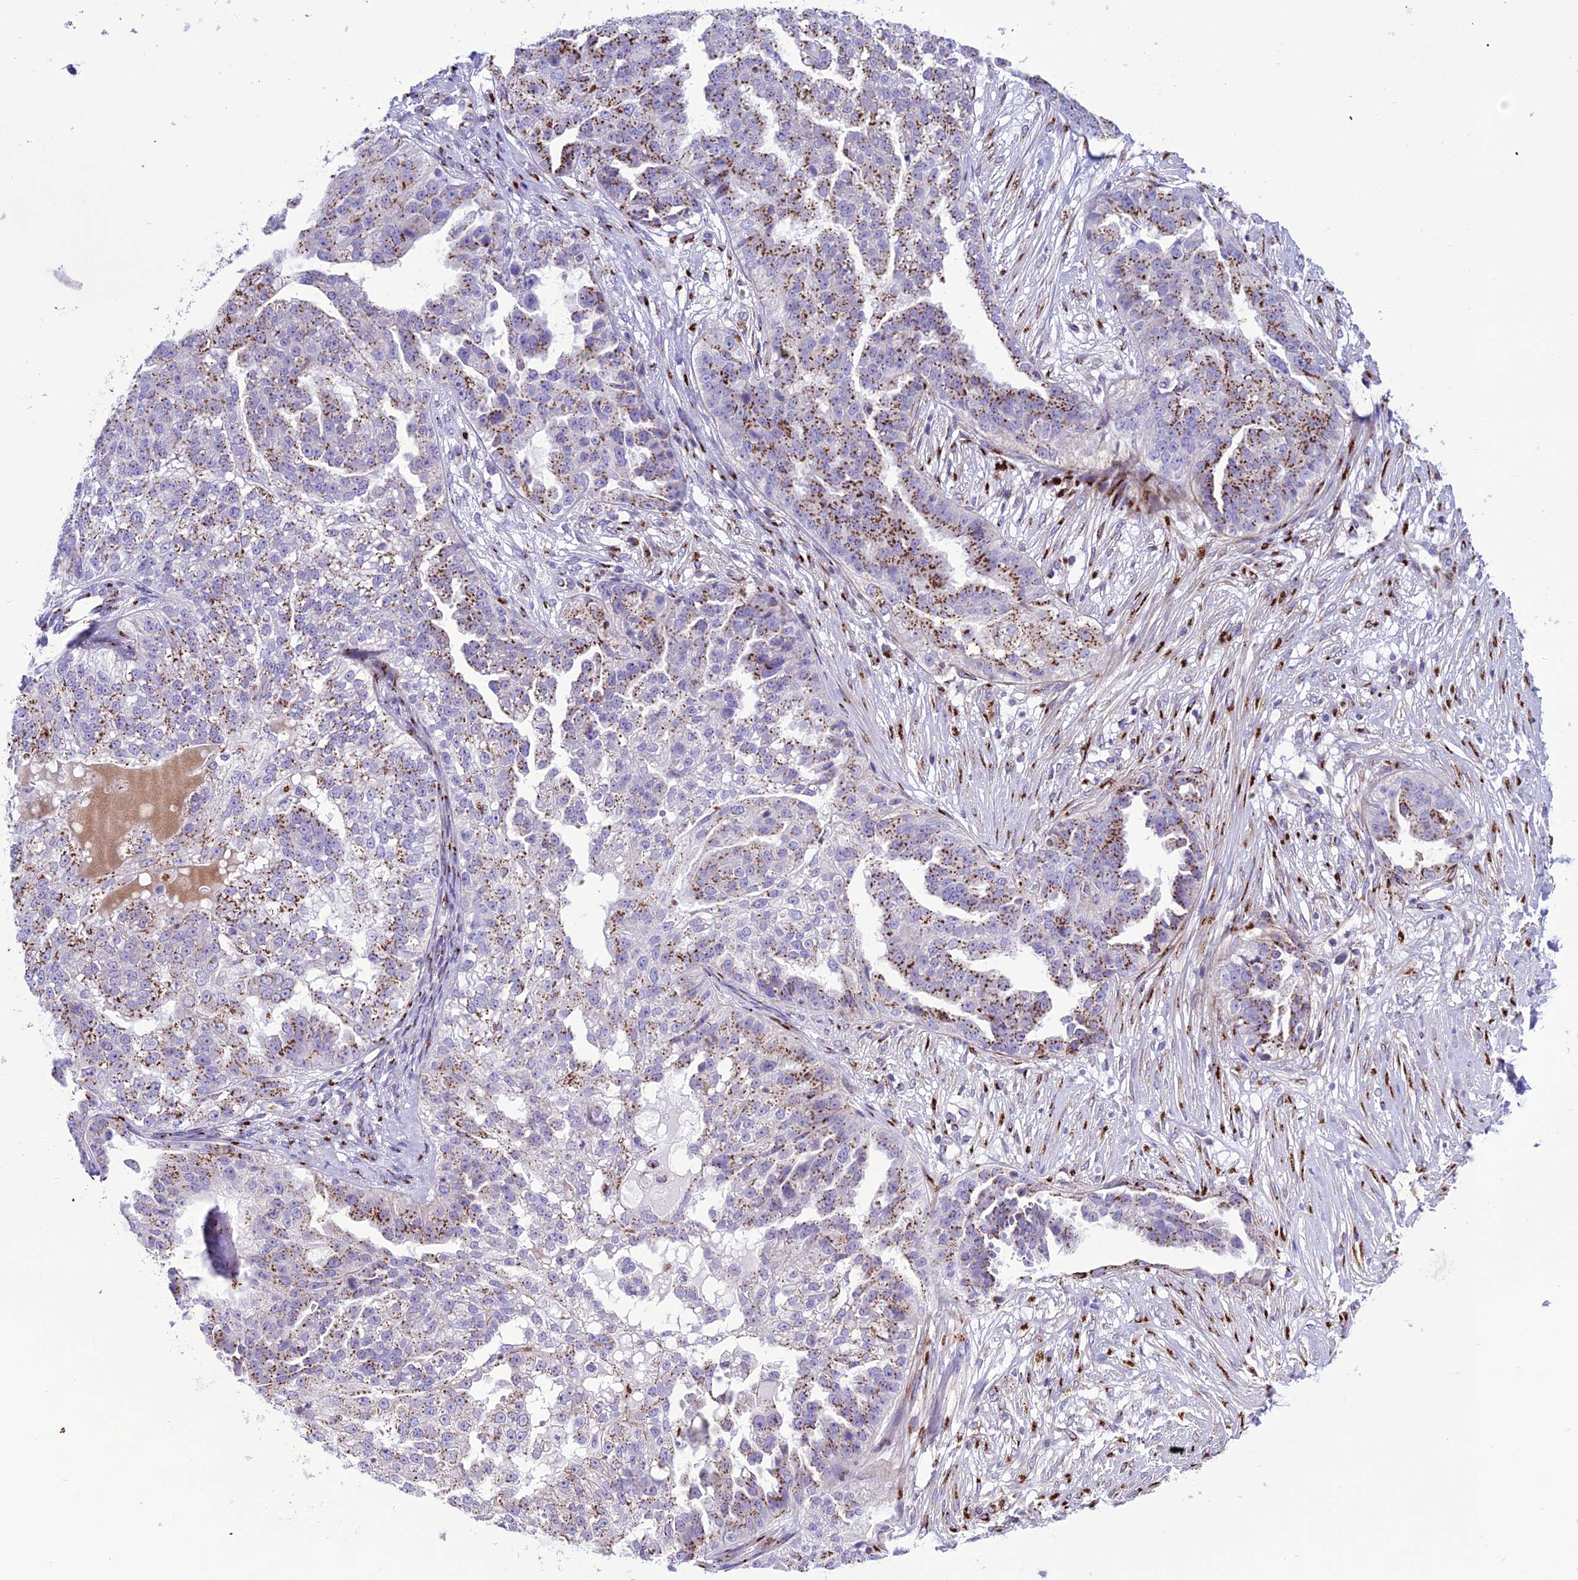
{"staining": {"intensity": "moderate", "quantity": ">75%", "location": "cytoplasmic/membranous"}, "tissue": "ovarian cancer", "cell_type": "Tumor cells", "image_type": "cancer", "snomed": [{"axis": "morphology", "description": "Cystadenocarcinoma, serous, NOS"}, {"axis": "topography", "description": "Ovary"}], "caption": "Protein staining displays moderate cytoplasmic/membranous expression in about >75% of tumor cells in ovarian cancer (serous cystadenocarcinoma).", "gene": "GOLM2", "patient": {"sex": "female", "age": 58}}